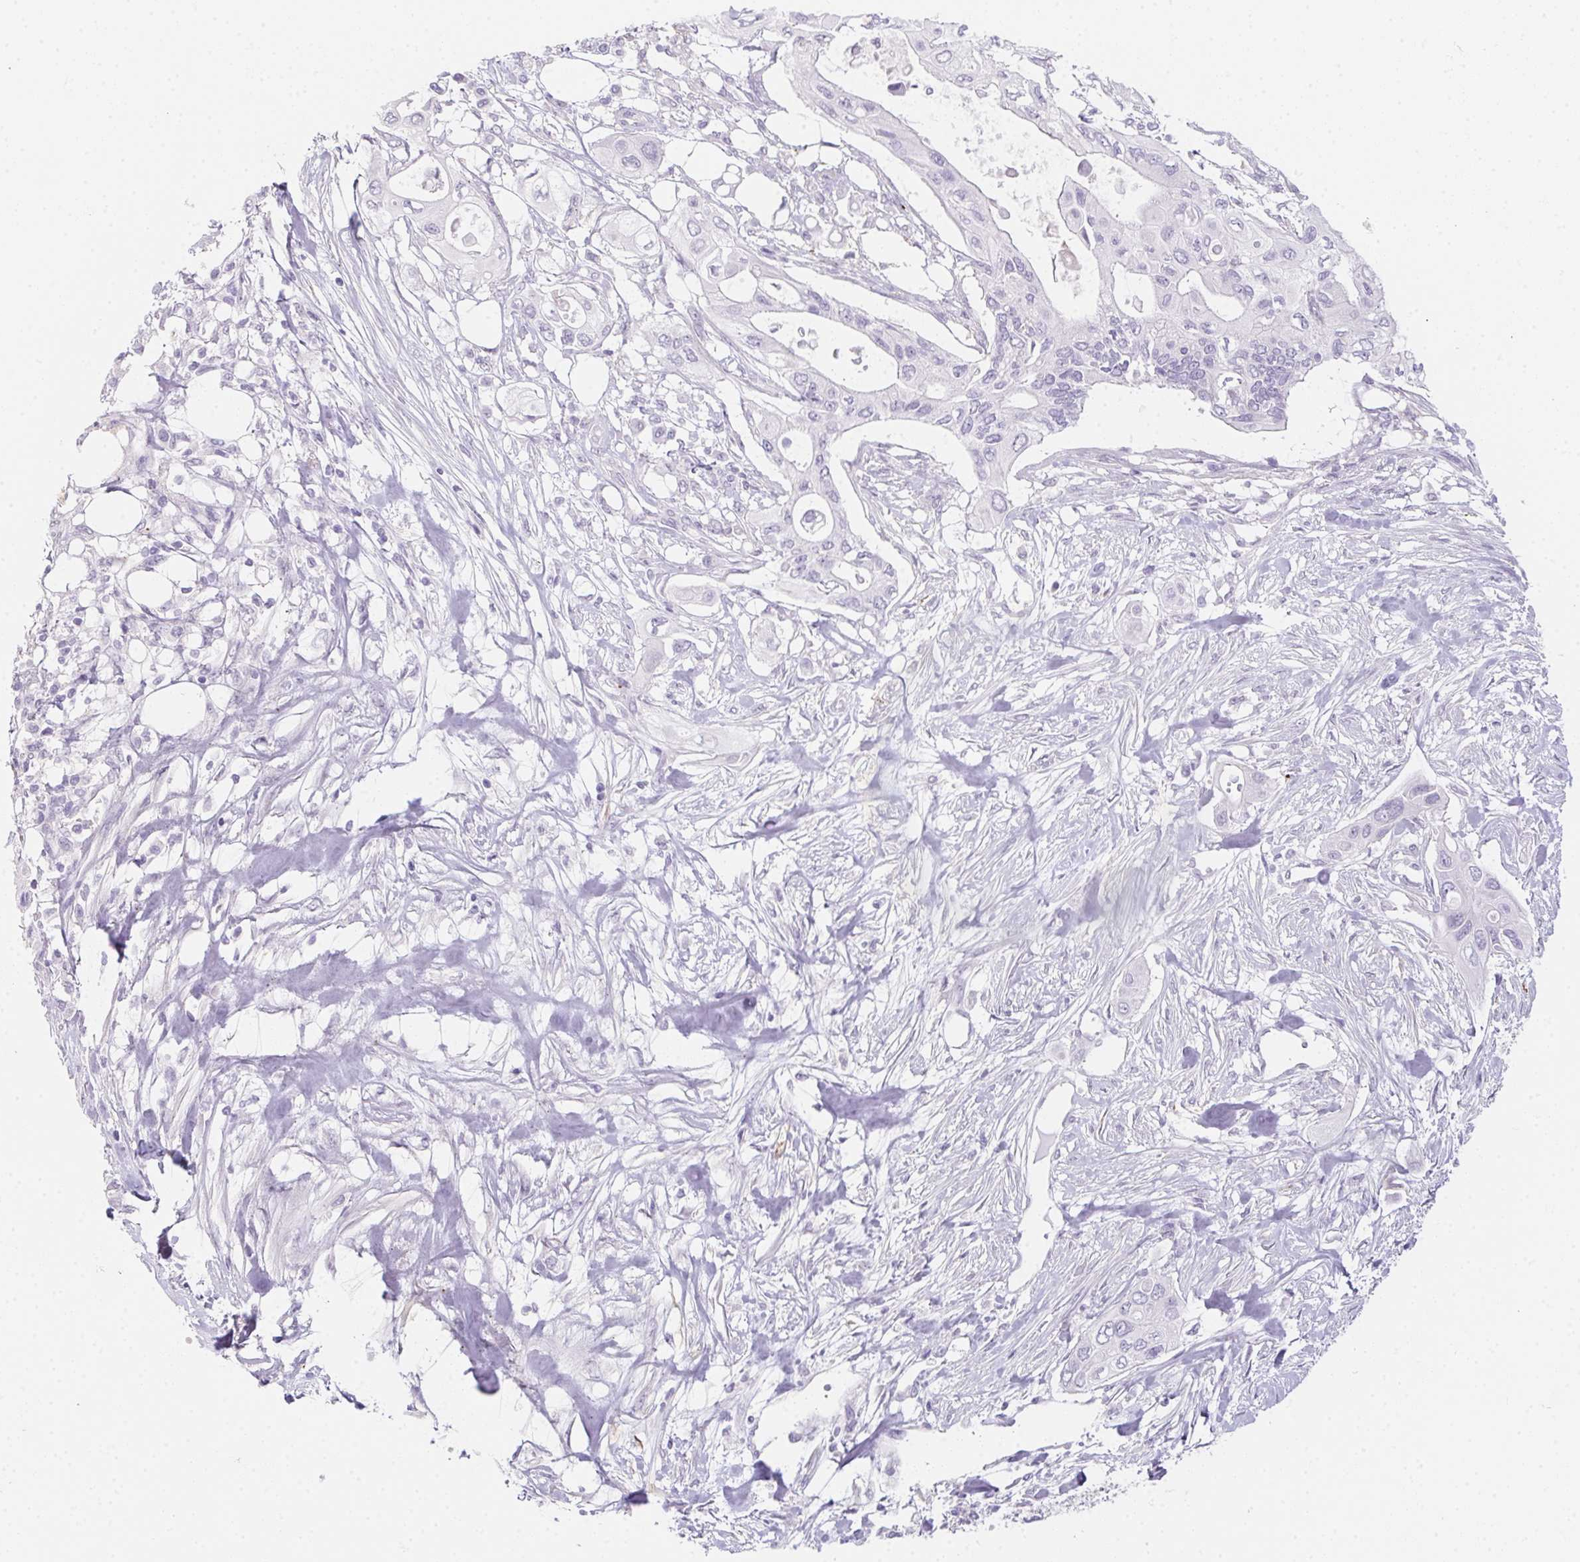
{"staining": {"intensity": "negative", "quantity": "none", "location": "none"}, "tissue": "pancreatic cancer", "cell_type": "Tumor cells", "image_type": "cancer", "snomed": [{"axis": "morphology", "description": "Adenocarcinoma, NOS"}, {"axis": "topography", "description": "Pancreas"}], "caption": "The photomicrograph demonstrates no staining of tumor cells in pancreatic cancer.", "gene": "MYL4", "patient": {"sex": "female", "age": 63}}